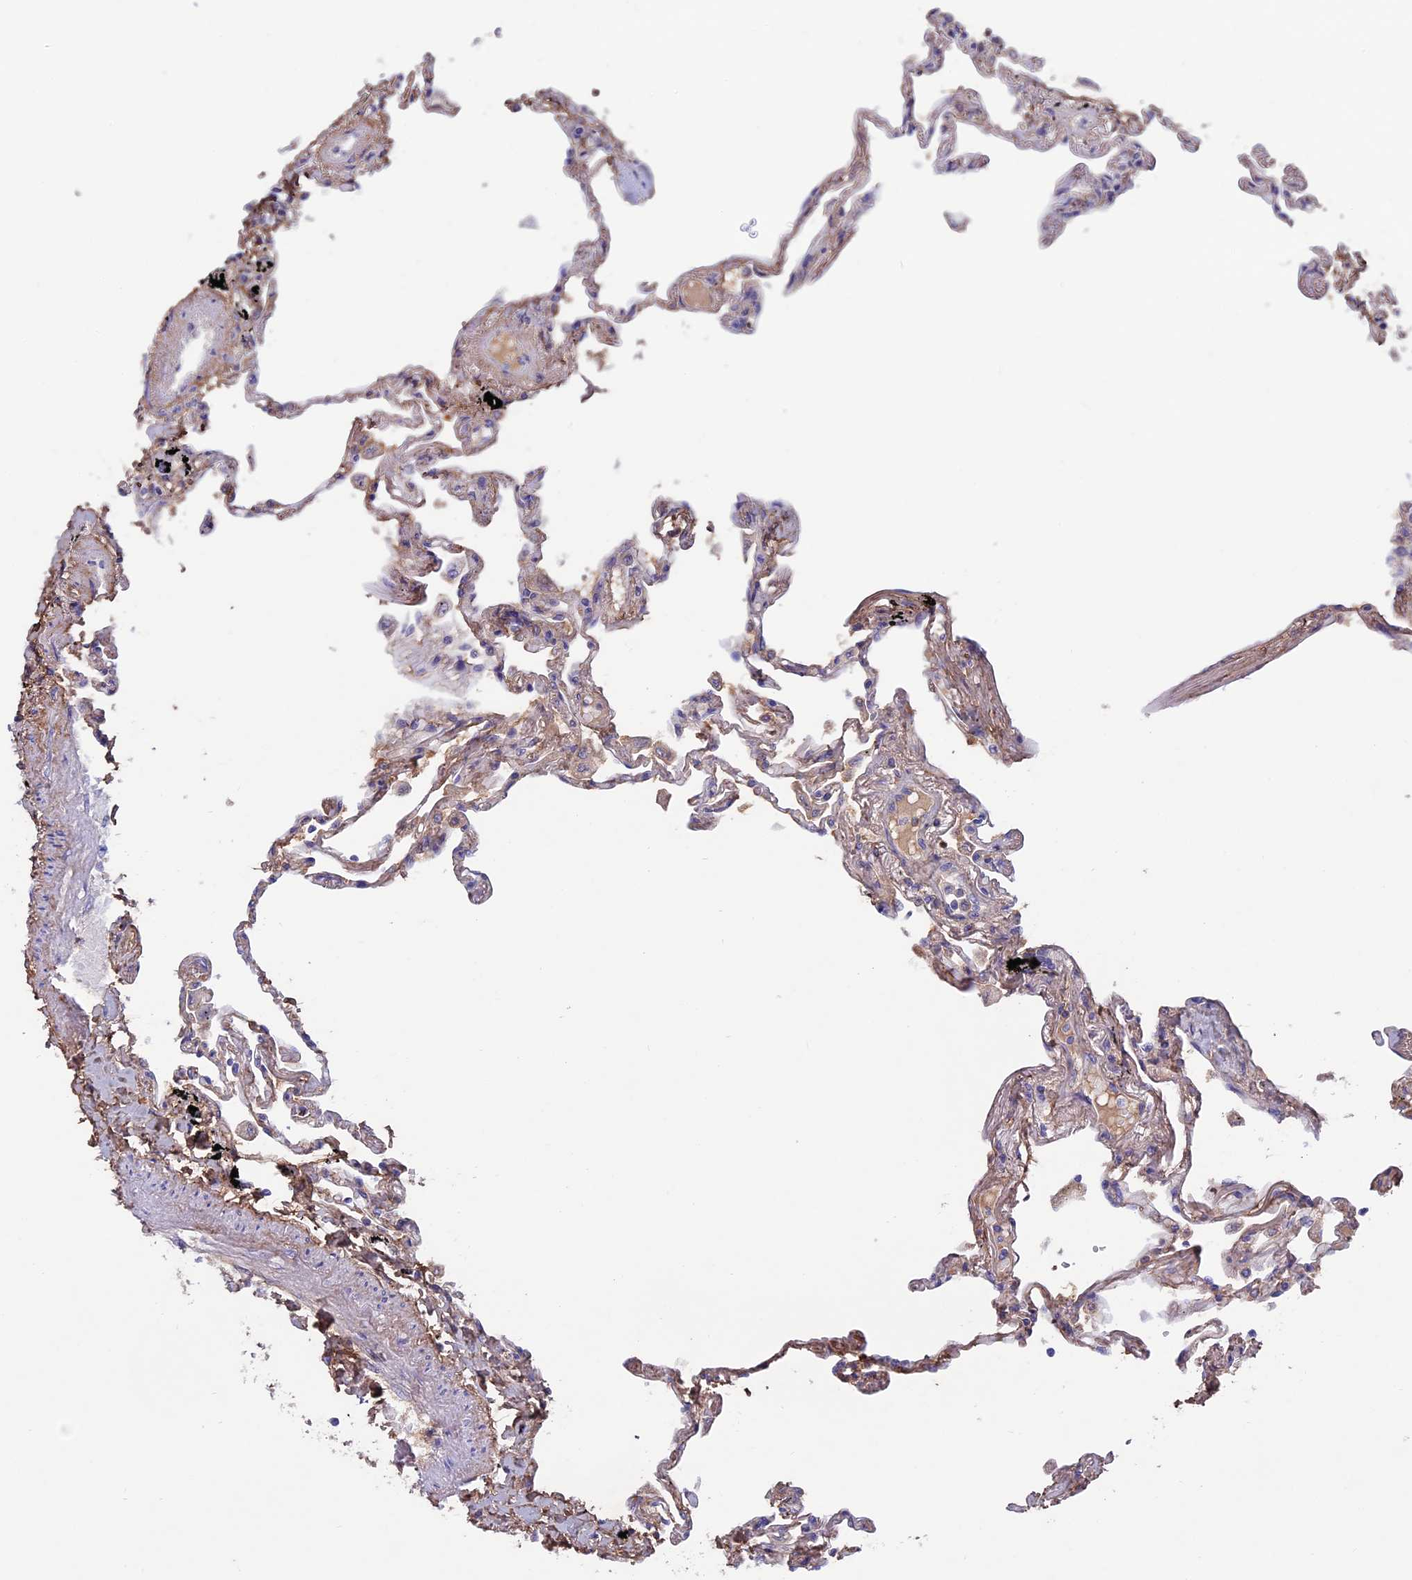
{"staining": {"intensity": "weak", "quantity": "<25%", "location": "cytoplasmic/membranous"}, "tissue": "lung", "cell_type": "Alveolar cells", "image_type": "normal", "snomed": [{"axis": "morphology", "description": "Normal tissue, NOS"}, {"axis": "topography", "description": "Lung"}], "caption": "Immunohistochemistry image of normal lung: lung stained with DAB (3,3'-diaminobenzidine) displays no significant protein positivity in alveolar cells.", "gene": "COL4A3", "patient": {"sex": "female", "age": 67}}